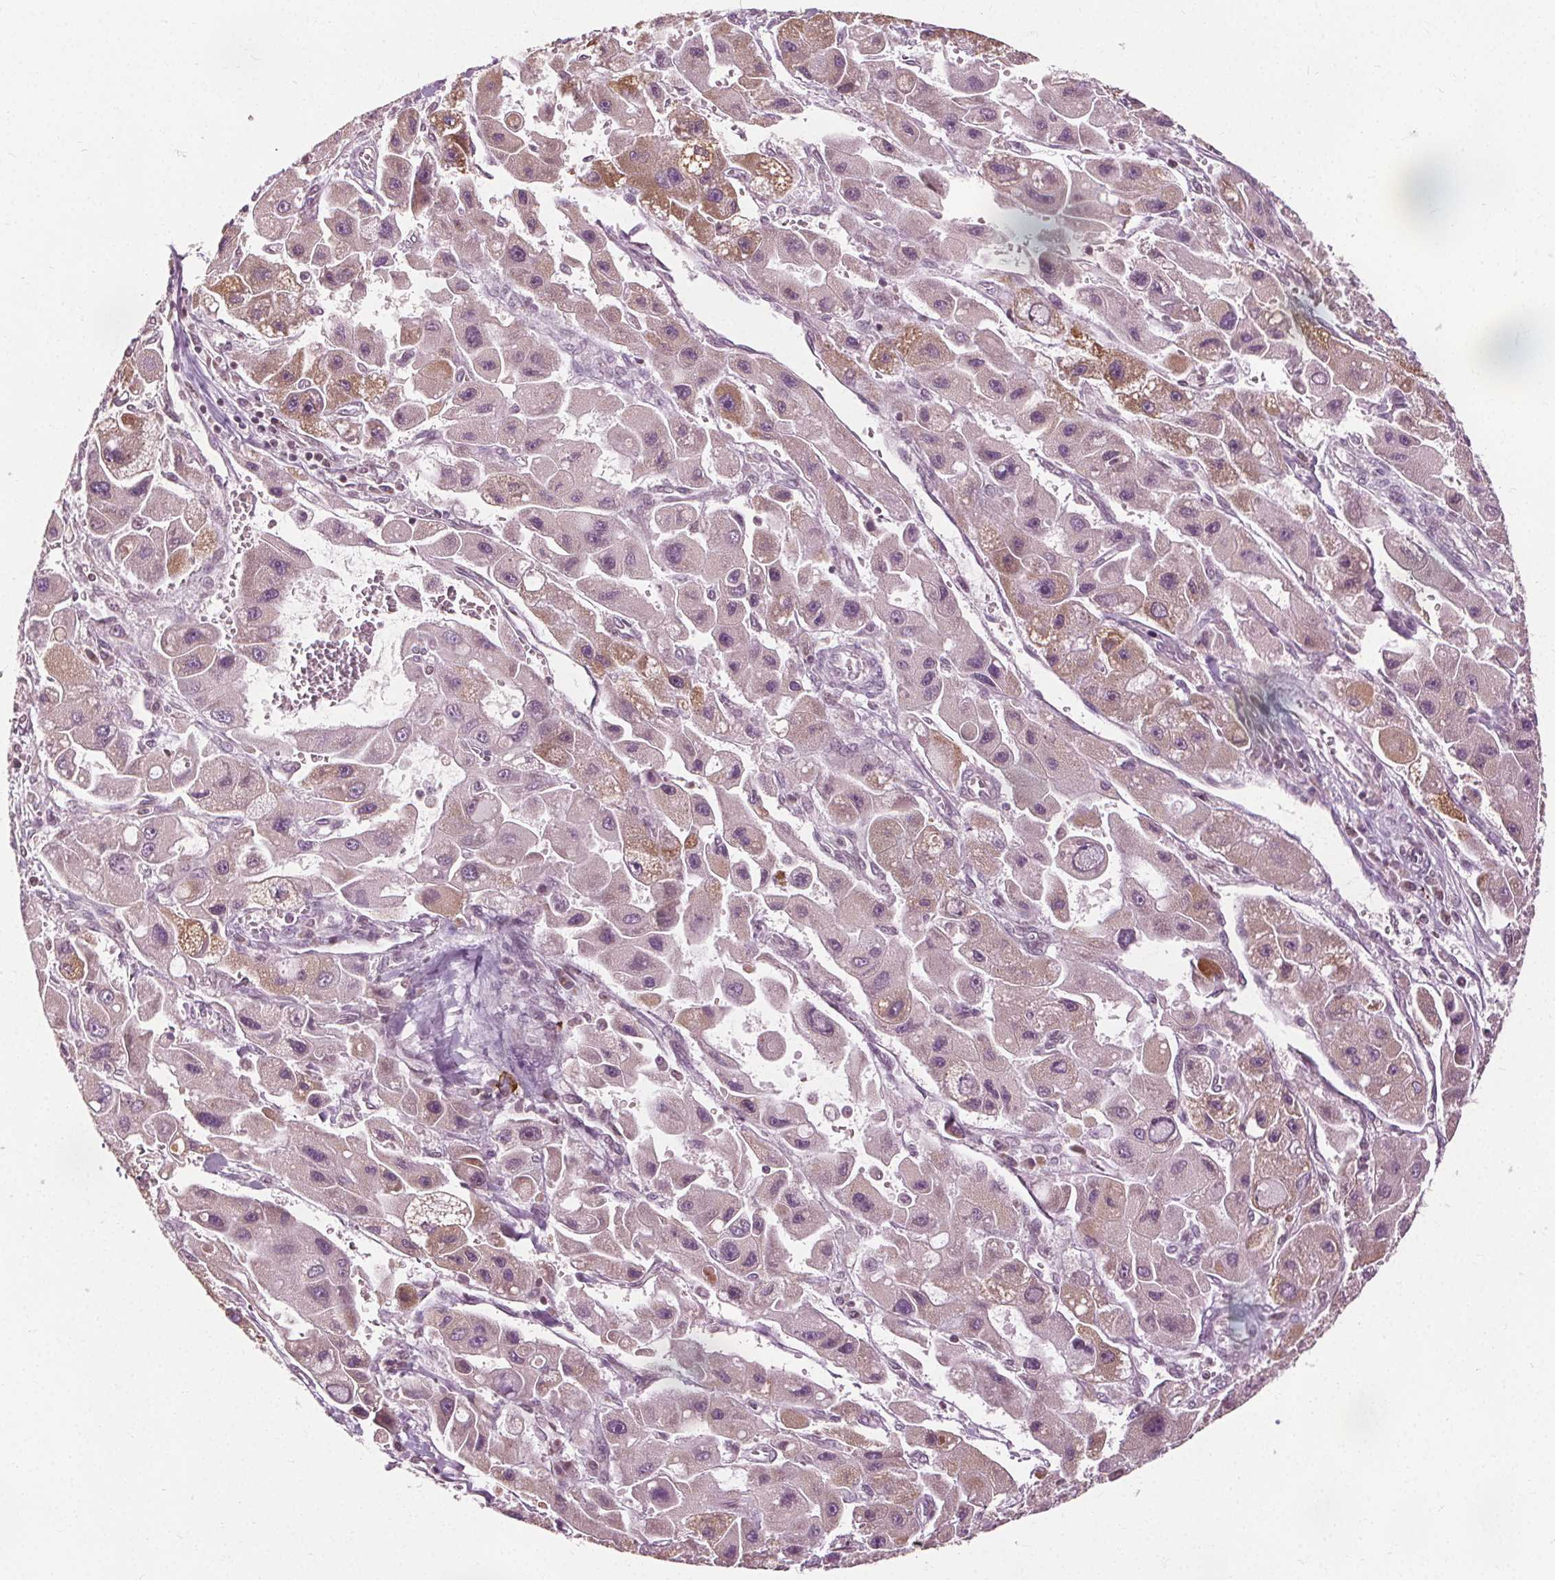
{"staining": {"intensity": "moderate", "quantity": "<25%", "location": "cytoplasmic/membranous"}, "tissue": "liver cancer", "cell_type": "Tumor cells", "image_type": "cancer", "snomed": [{"axis": "morphology", "description": "Carcinoma, Hepatocellular, NOS"}, {"axis": "topography", "description": "Liver"}], "caption": "This image shows immunohistochemistry staining of human liver cancer (hepatocellular carcinoma), with low moderate cytoplasmic/membranous expression in approximately <25% of tumor cells.", "gene": "LFNG", "patient": {"sex": "male", "age": 24}}